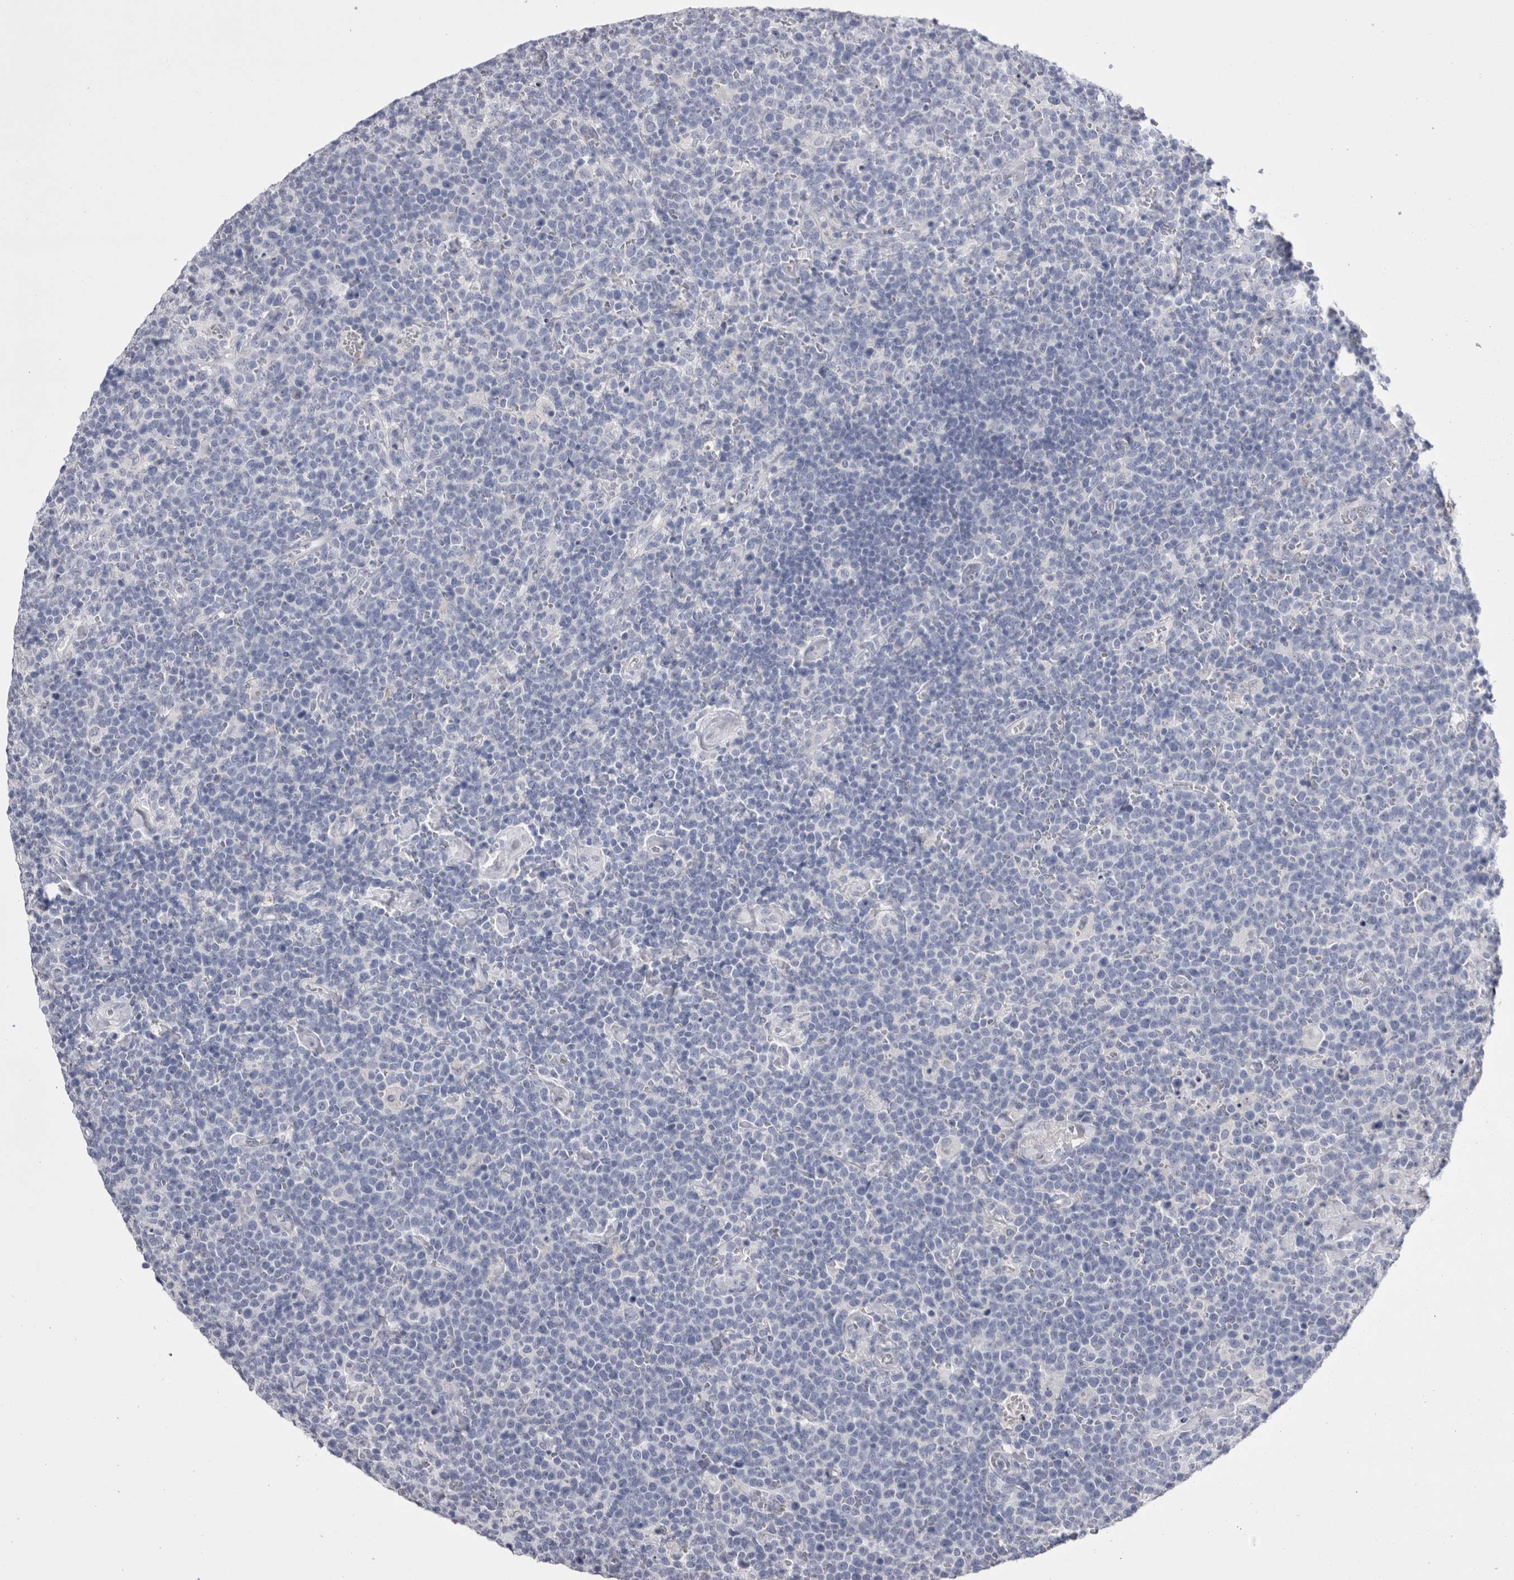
{"staining": {"intensity": "negative", "quantity": "none", "location": "none"}, "tissue": "lymphoma", "cell_type": "Tumor cells", "image_type": "cancer", "snomed": [{"axis": "morphology", "description": "Malignant lymphoma, non-Hodgkin's type, High grade"}, {"axis": "topography", "description": "Lymph node"}], "caption": "Lymphoma stained for a protein using immunohistochemistry (IHC) displays no positivity tumor cells.", "gene": "PWP2", "patient": {"sex": "male", "age": 61}}